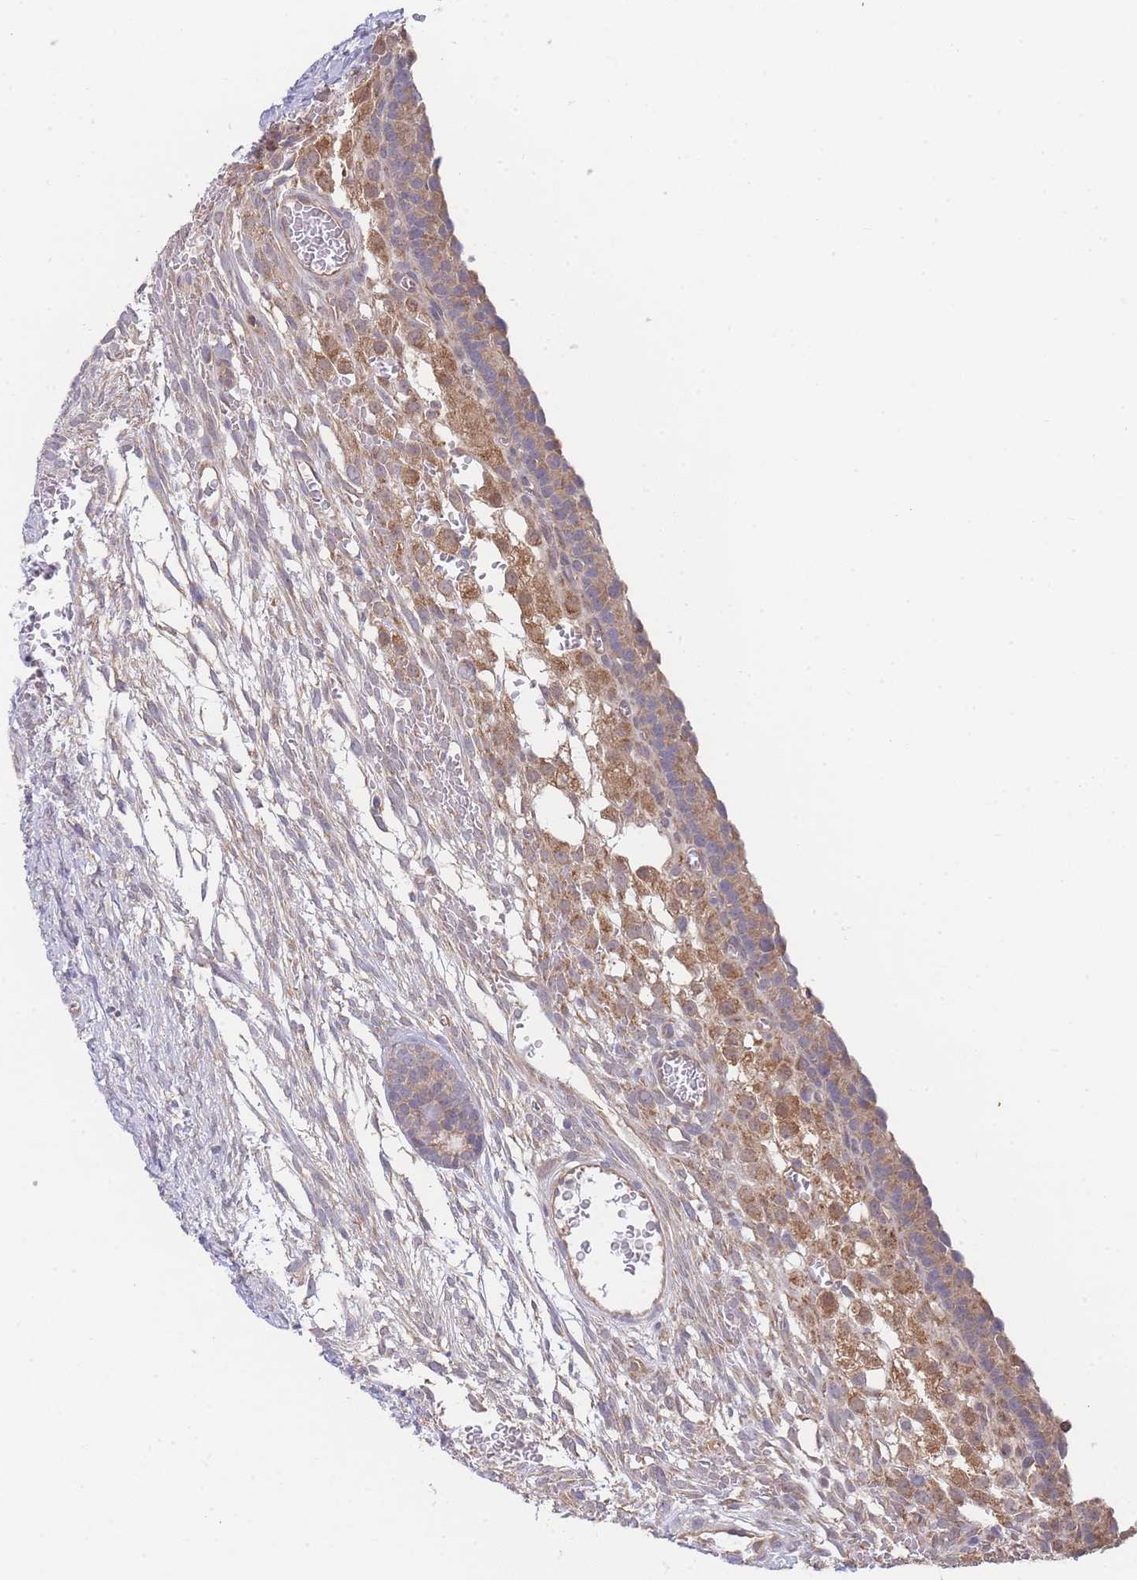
{"staining": {"intensity": "weak", "quantity": "25%-75%", "location": "cytoplasmic/membranous"}, "tissue": "ovary", "cell_type": "Ovarian stroma cells", "image_type": "normal", "snomed": [{"axis": "morphology", "description": "Normal tissue, NOS"}, {"axis": "topography", "description": "Ovary"}], "caption": "Protein staining by immunohistochemistry reveals weak cytoplasmic/membranous positivity in approximately 25%-75% of ovarian stroma cells in benign ovary. (DAB (3,3'-diaminobenzidine) IHC, brown staining for protein, blue staining for nuclei).", "gene": "MRPS18B", "patient": {"sex": "female", "age": 39}}